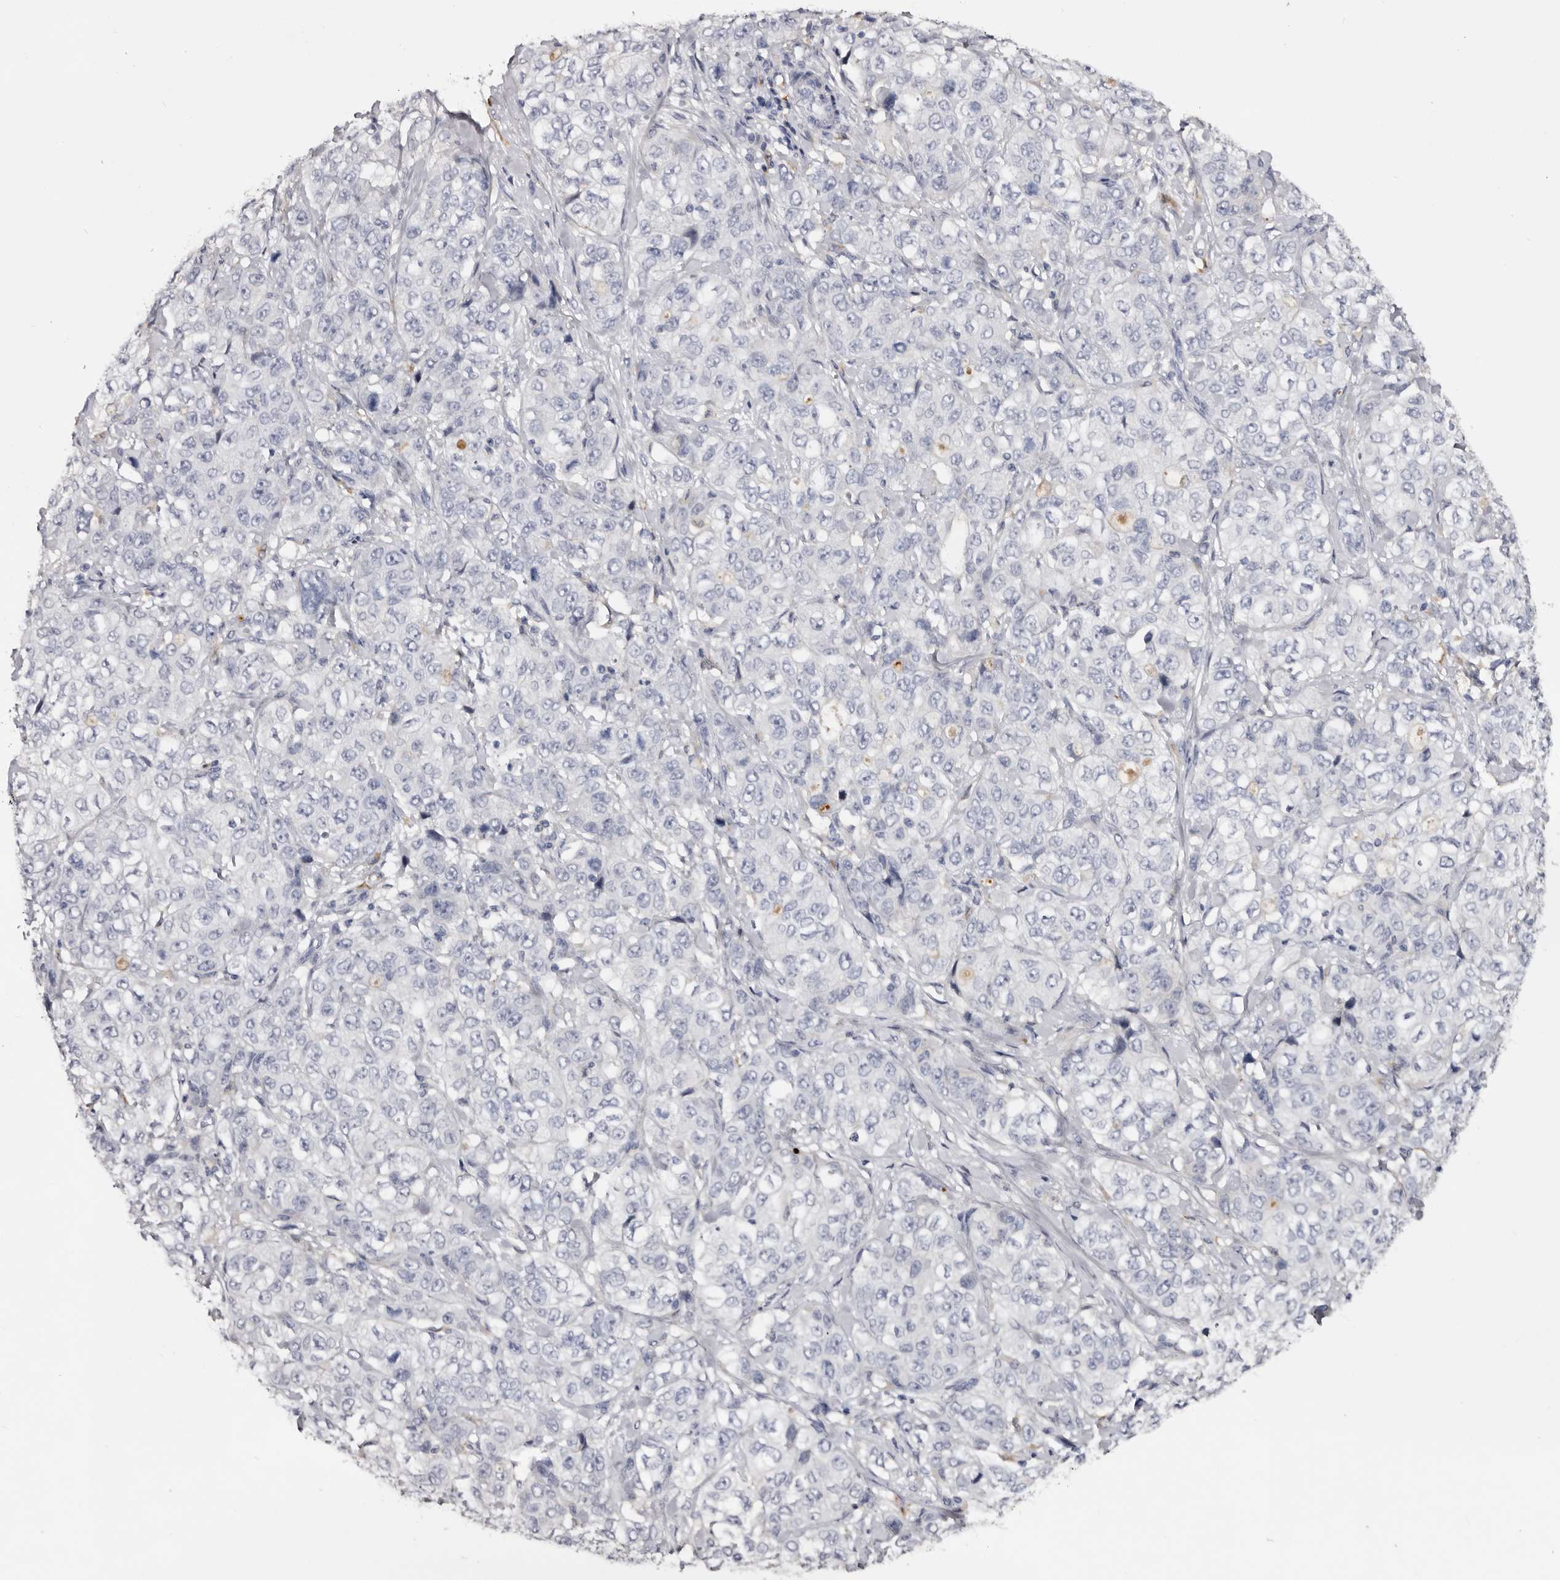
{"staining": {"intensity": "negative", "quantity": "none", "location": "none"}, "tissue": "stomach cancer", "cell_type": "Tumor cells", "image_type": "cancer", "snomed": [{"axis": "morphology", "description": "Adenocarcinoma, NOS"}, {"axis": "topography", "description": "Stomach"}], "caption": "Stomach adenocarcinoma was stained to show a protein in brown. There is no significant positivity in tumor cells.", "gene": "KLHL38", "patient": {"sex": "male", "age": 48}}